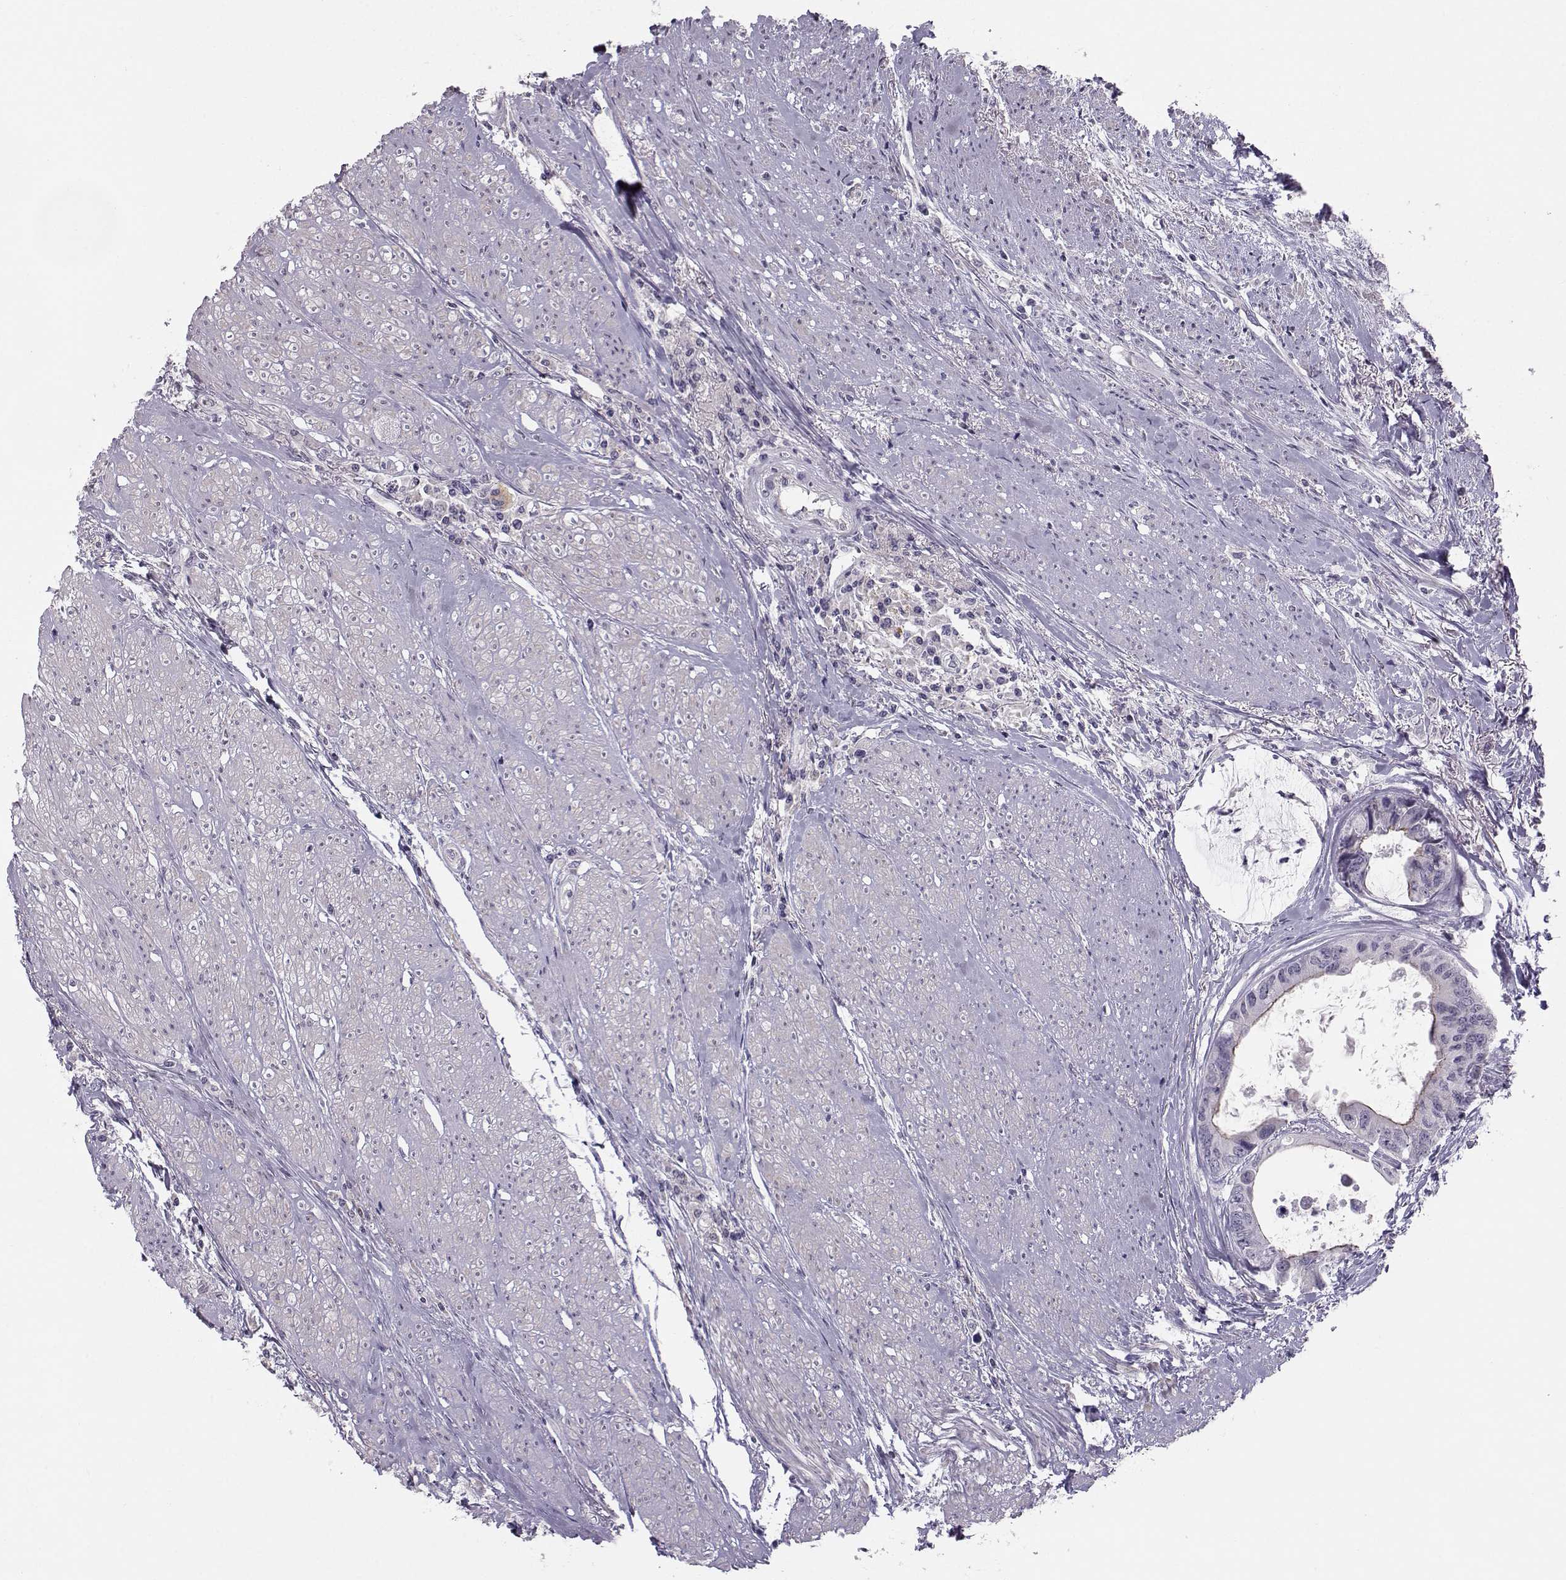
{"staining": {"intensity": "negative", "quantity": "none", "location": "none"}, "tissue": "colorectal cancer", "cell_type": "Tumor cells", "image_type": "cancer", "snomed": [{"axis": "morphology", "description": "Adenocarcinoma, NOS"}, {"axis": "topography", "description": "Rectum"}], "caption": "This image is of colorectal adenocarcinoma stained with immunohistochemistry to label a protein in brown with the nuclei are counter-stained blue. There is no expression in tumor cells.", "gene": "MAST1", "patient": {"sex": "male", "age": 59}}